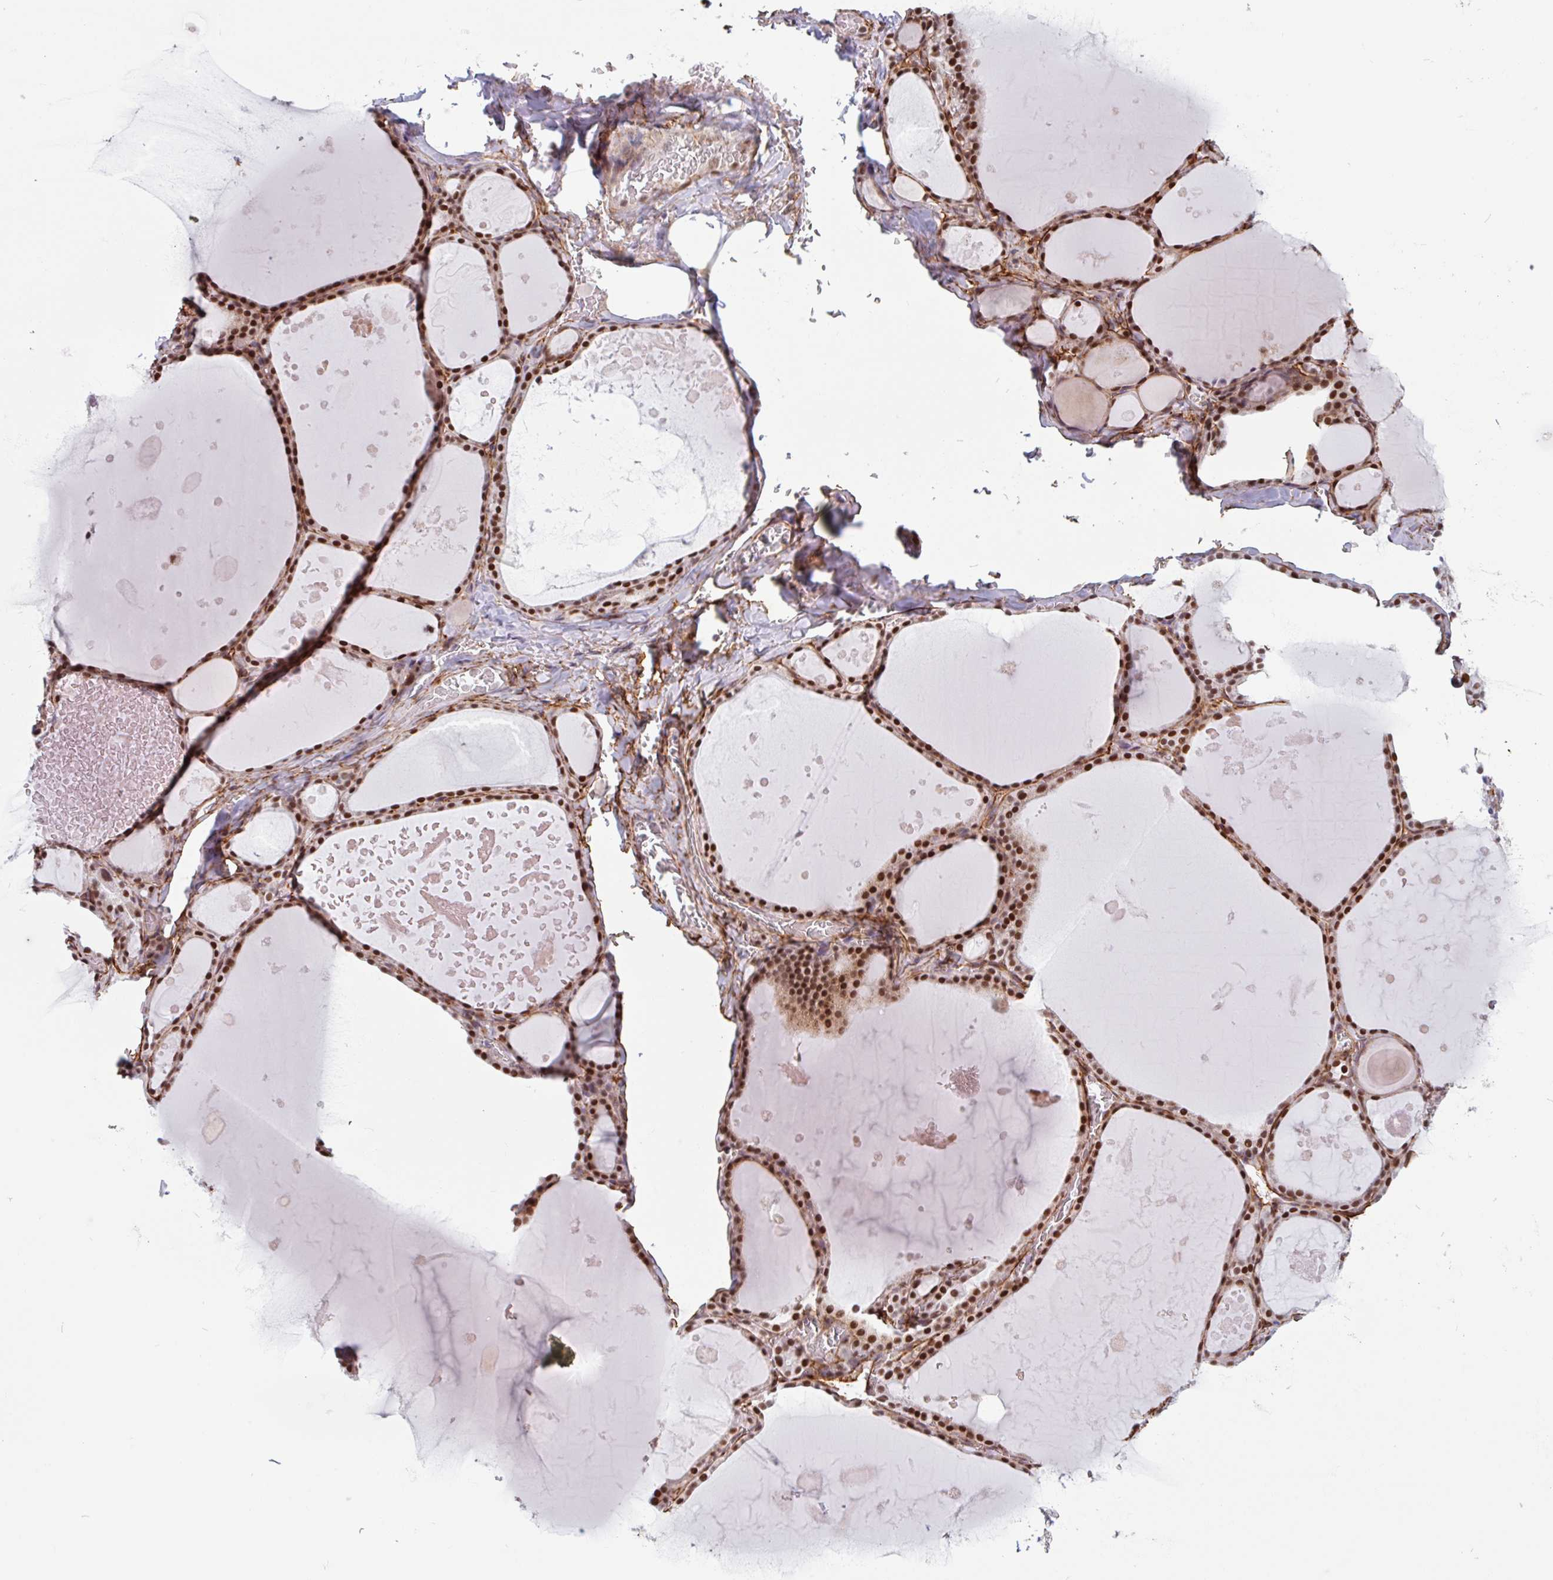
{"staining": {"intensity": "strong", "quantity": ">75%", "location": "nuclear"}, "tissue": "thyroid gland", "cell_type": "Glandular cells", "image_type": "normal", "snomed": [{"axis": "morphology", "description": "Normal tissue, NOS"}, {"axis": "topography", "description": "Thyroid gland"}], "caption": "Immunohistochemistry of normal thyroid gland reveals high levels of strong nuclear expression in about >75% of glandular cells.", "gene": "TMEM119", "patient": {"sex": "male", "age": 56}}